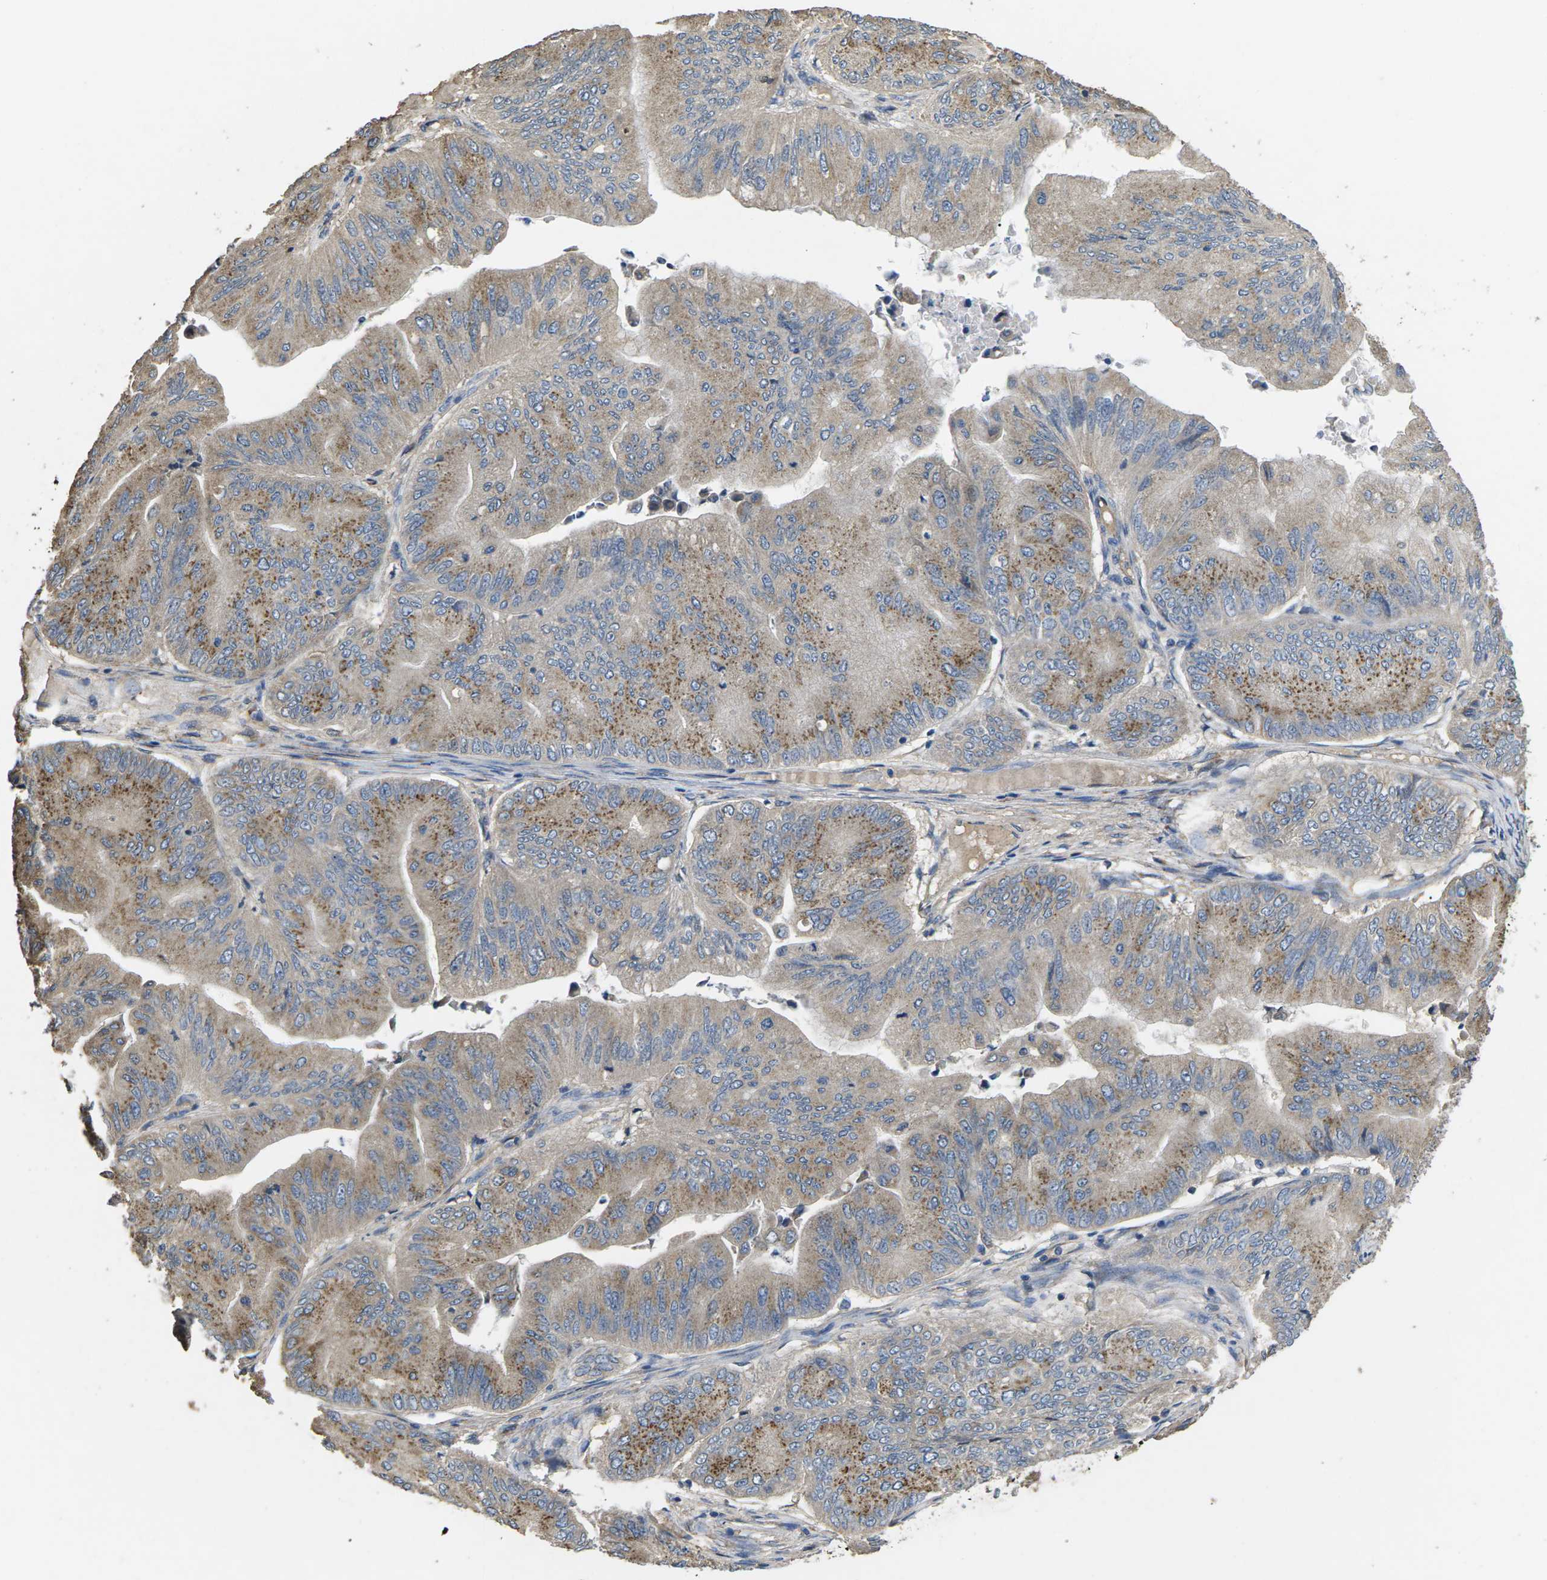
{"staining": {"intensity": "moderate", "quantity": "25%-75%", "location": "cytoplasmic/membranous"}, "tissue": "ovarian cancer", "cell_type": "Tumor cells", "image_type": "cancer", "snomed": [{"axis": "morphology", "description": "Cystadenocarcinoma, mucinous, NOS"}, {"axis": "topography", "description": "Ovary"}], "caption": "Ovarian cancer (mucinous cystadenocarcinoma) tissue exhibits moderate cytoplasmic/membranous expression in about 25%-75% of tumor cells, visualized by immunohistochemistry. (DAB IHC with brightfield microscopy, high magnification).", "gene": "B4GAT1", "patient": {"sex": "female", "age": 61}}